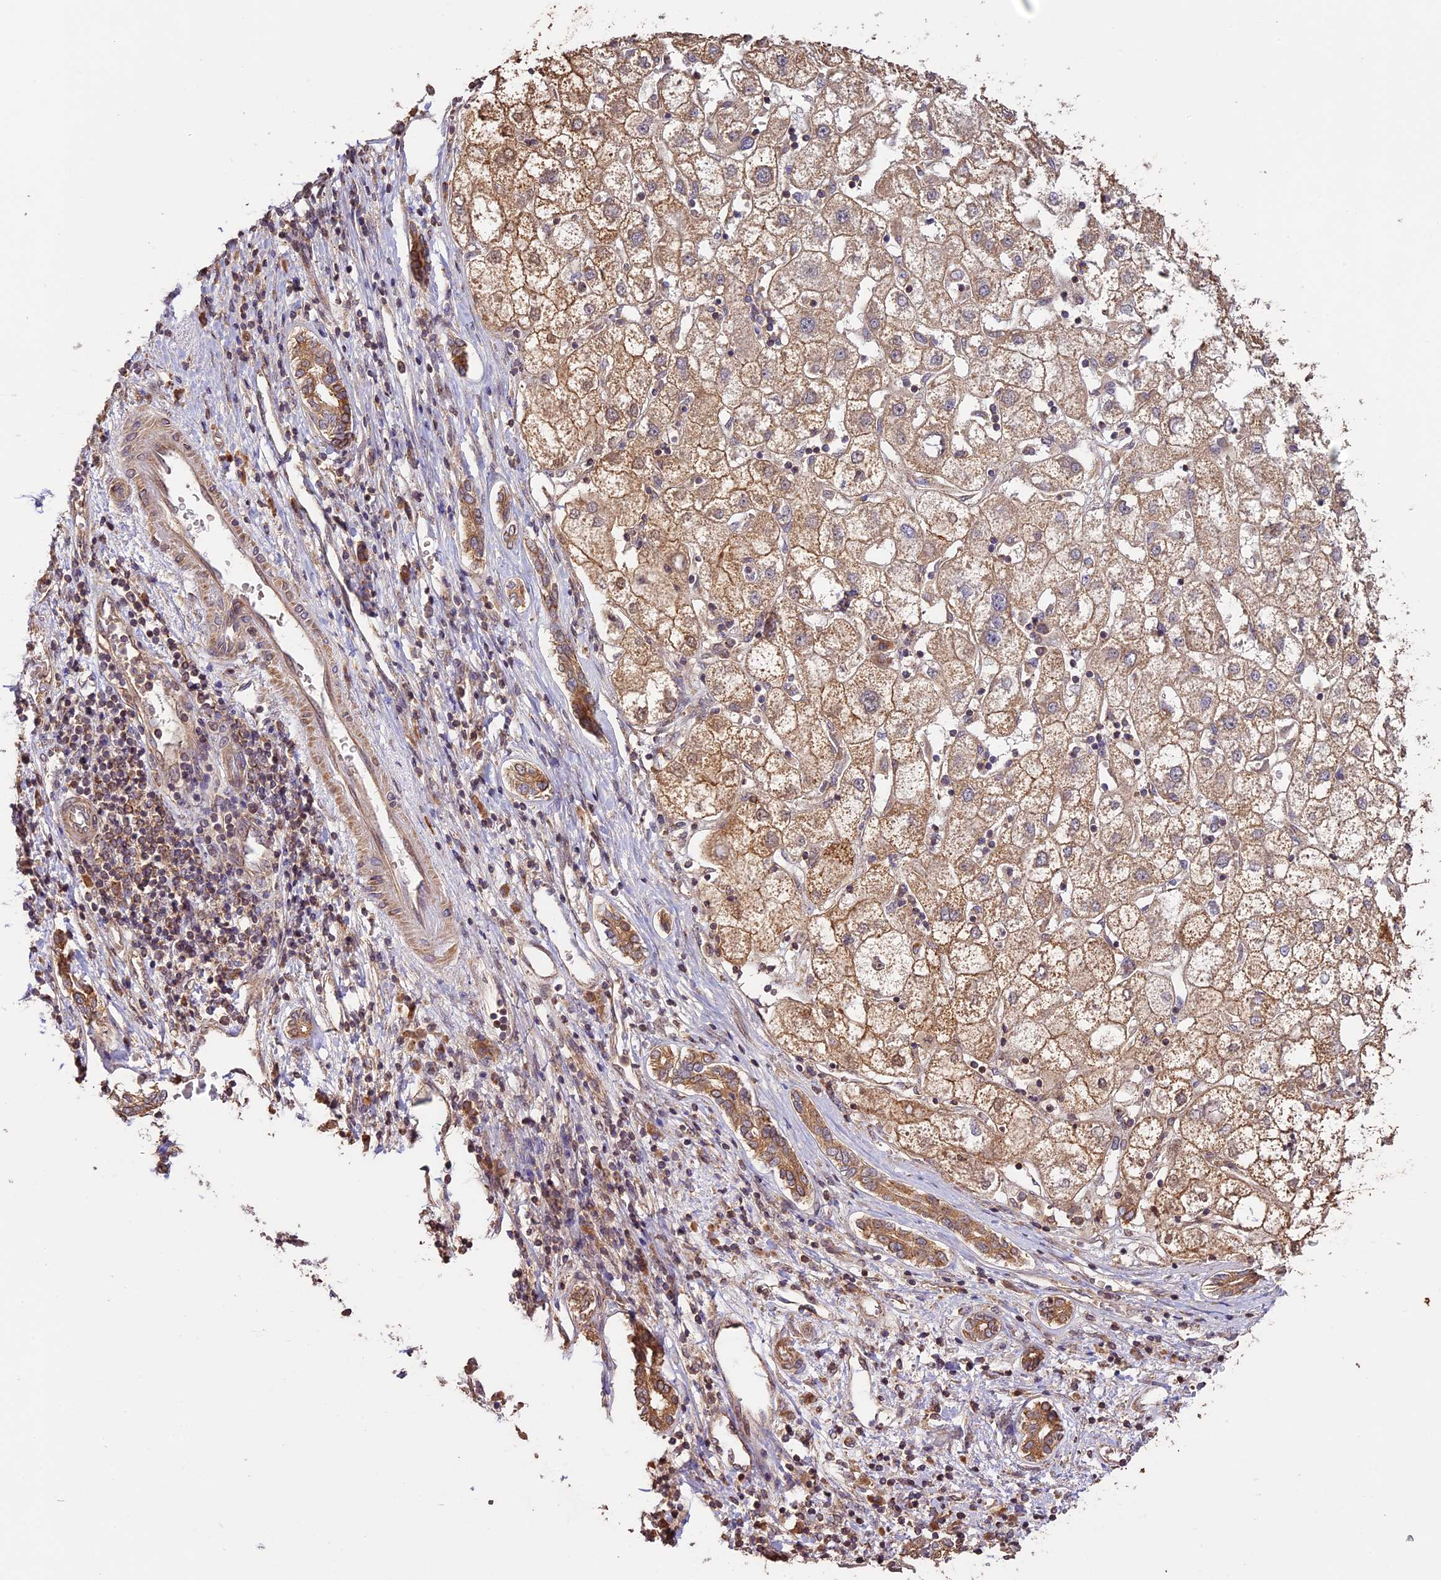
{"staining": {"intensity": "moderate", "quantity": ">75%", "location": "cytoplasmic/membranous"}, "tissue": "liver cancer", "cell_type": "Tumor cells", "image_type": "cancer", "snomed": [{"axis": "morphology", "description": "Carcinoma, Hepatocellular, NOS"}, {"axis": "topography", "description": "Liver"}], "caption": "A brown stain labels moderate cytoplasmic/membranous staining of a protein in human liver hepatocellular carcinoma tumor cells.", "gene": "BCAS4", "patient": {"sex": "male", "age": 65}}